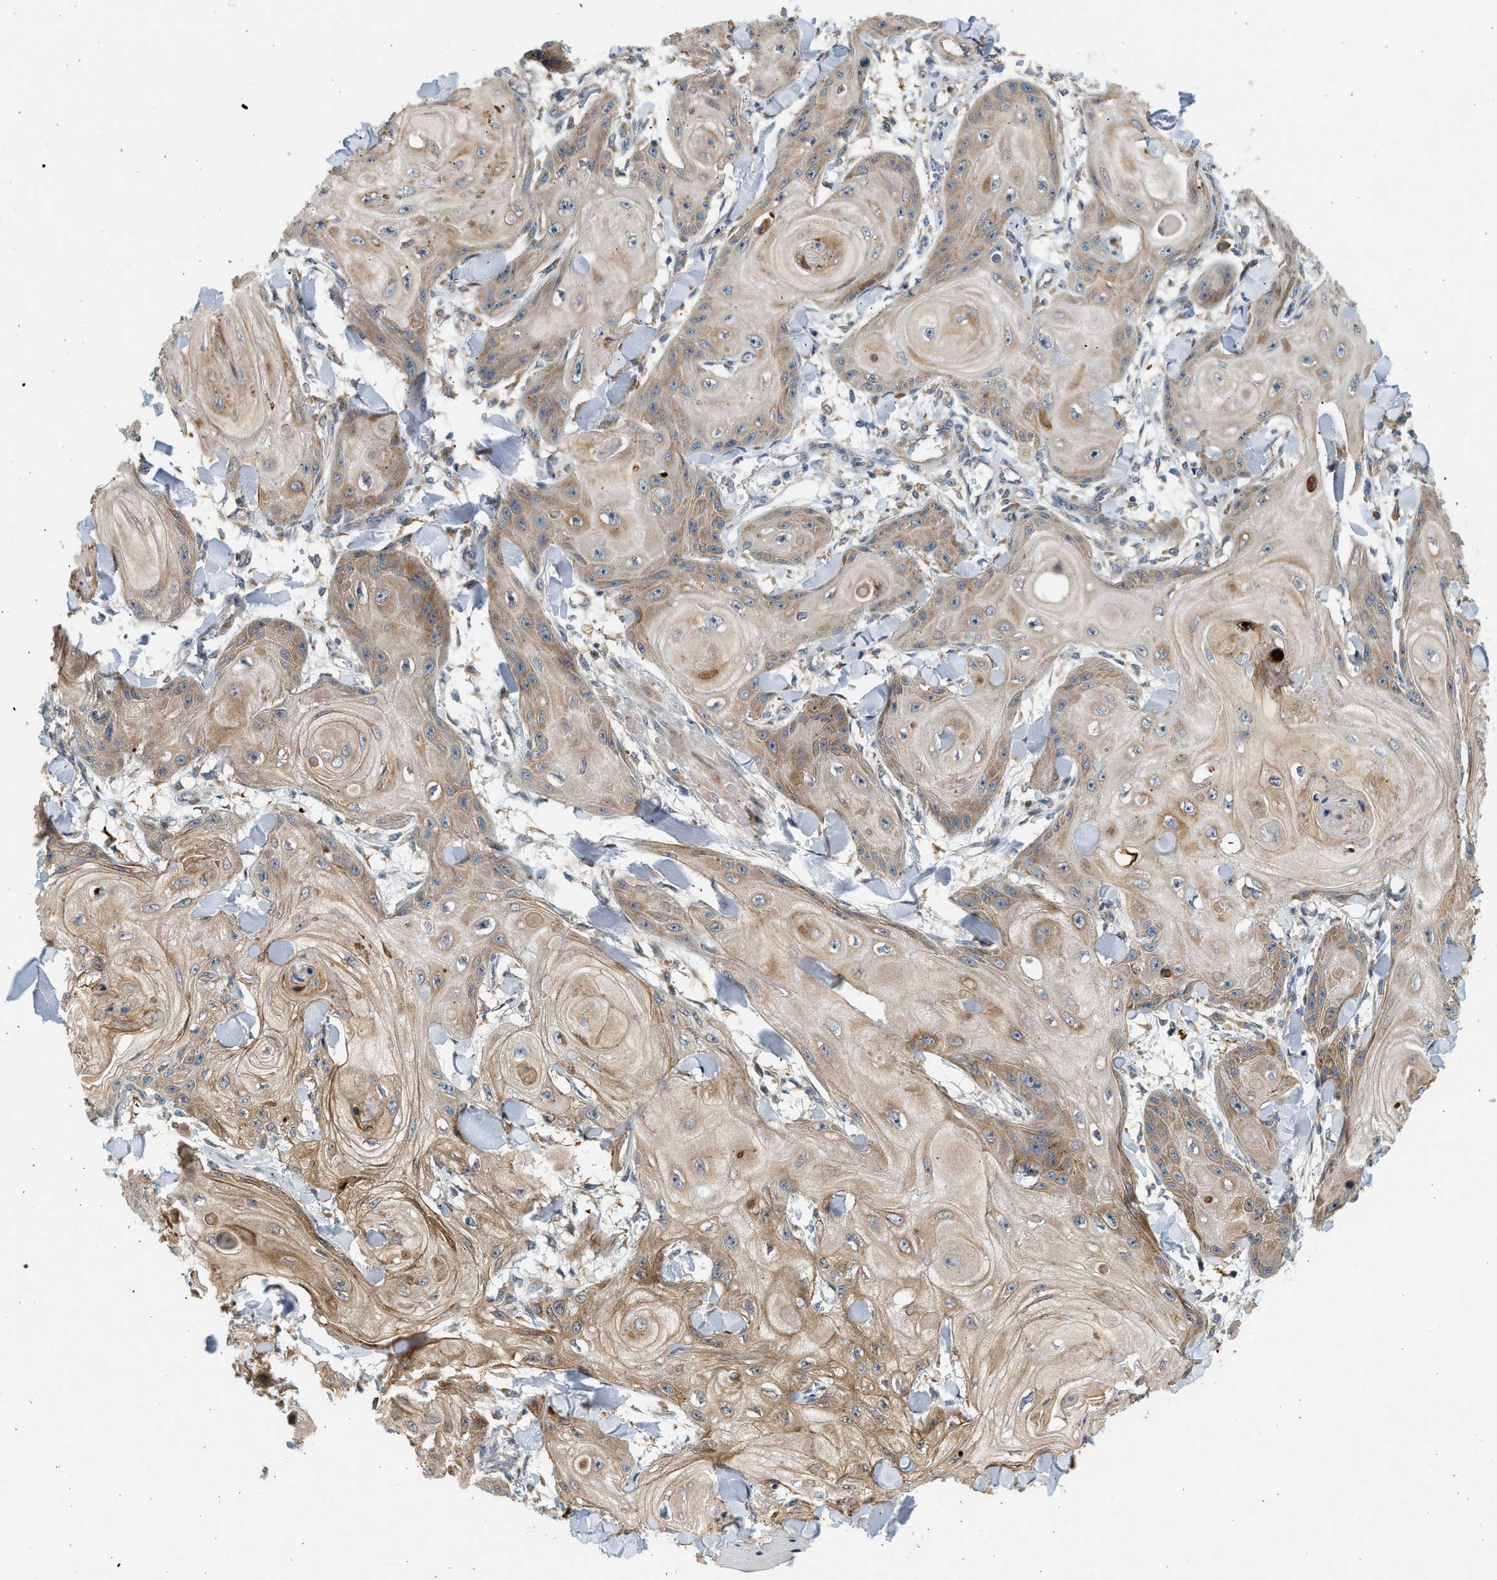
{"staining": {"intensity": "weak", "quantity": "25%-75%", "location": "cytoplasmic/membranous"}, "tissue": "skin cancer", "cell_type": "Tumor cells", "image_type": "cancer", "snomed": [{"axis": "morphology", "description": "Squamous cell carcinoma, NOS"}, {"axis": "topography", "description": "Skin"}], "caption": "A low amount of weak cytoplasmic/membranous expression is identified in about 25%-75% of tumor cells in skin squamous cell carcinoma tissue. Immunohistochemistry (ihc) stains the protein of interest in brown and the nuclei are stained blue.", "gene": "NRSN2", "patient": {"sex": "male", "age": 74}}